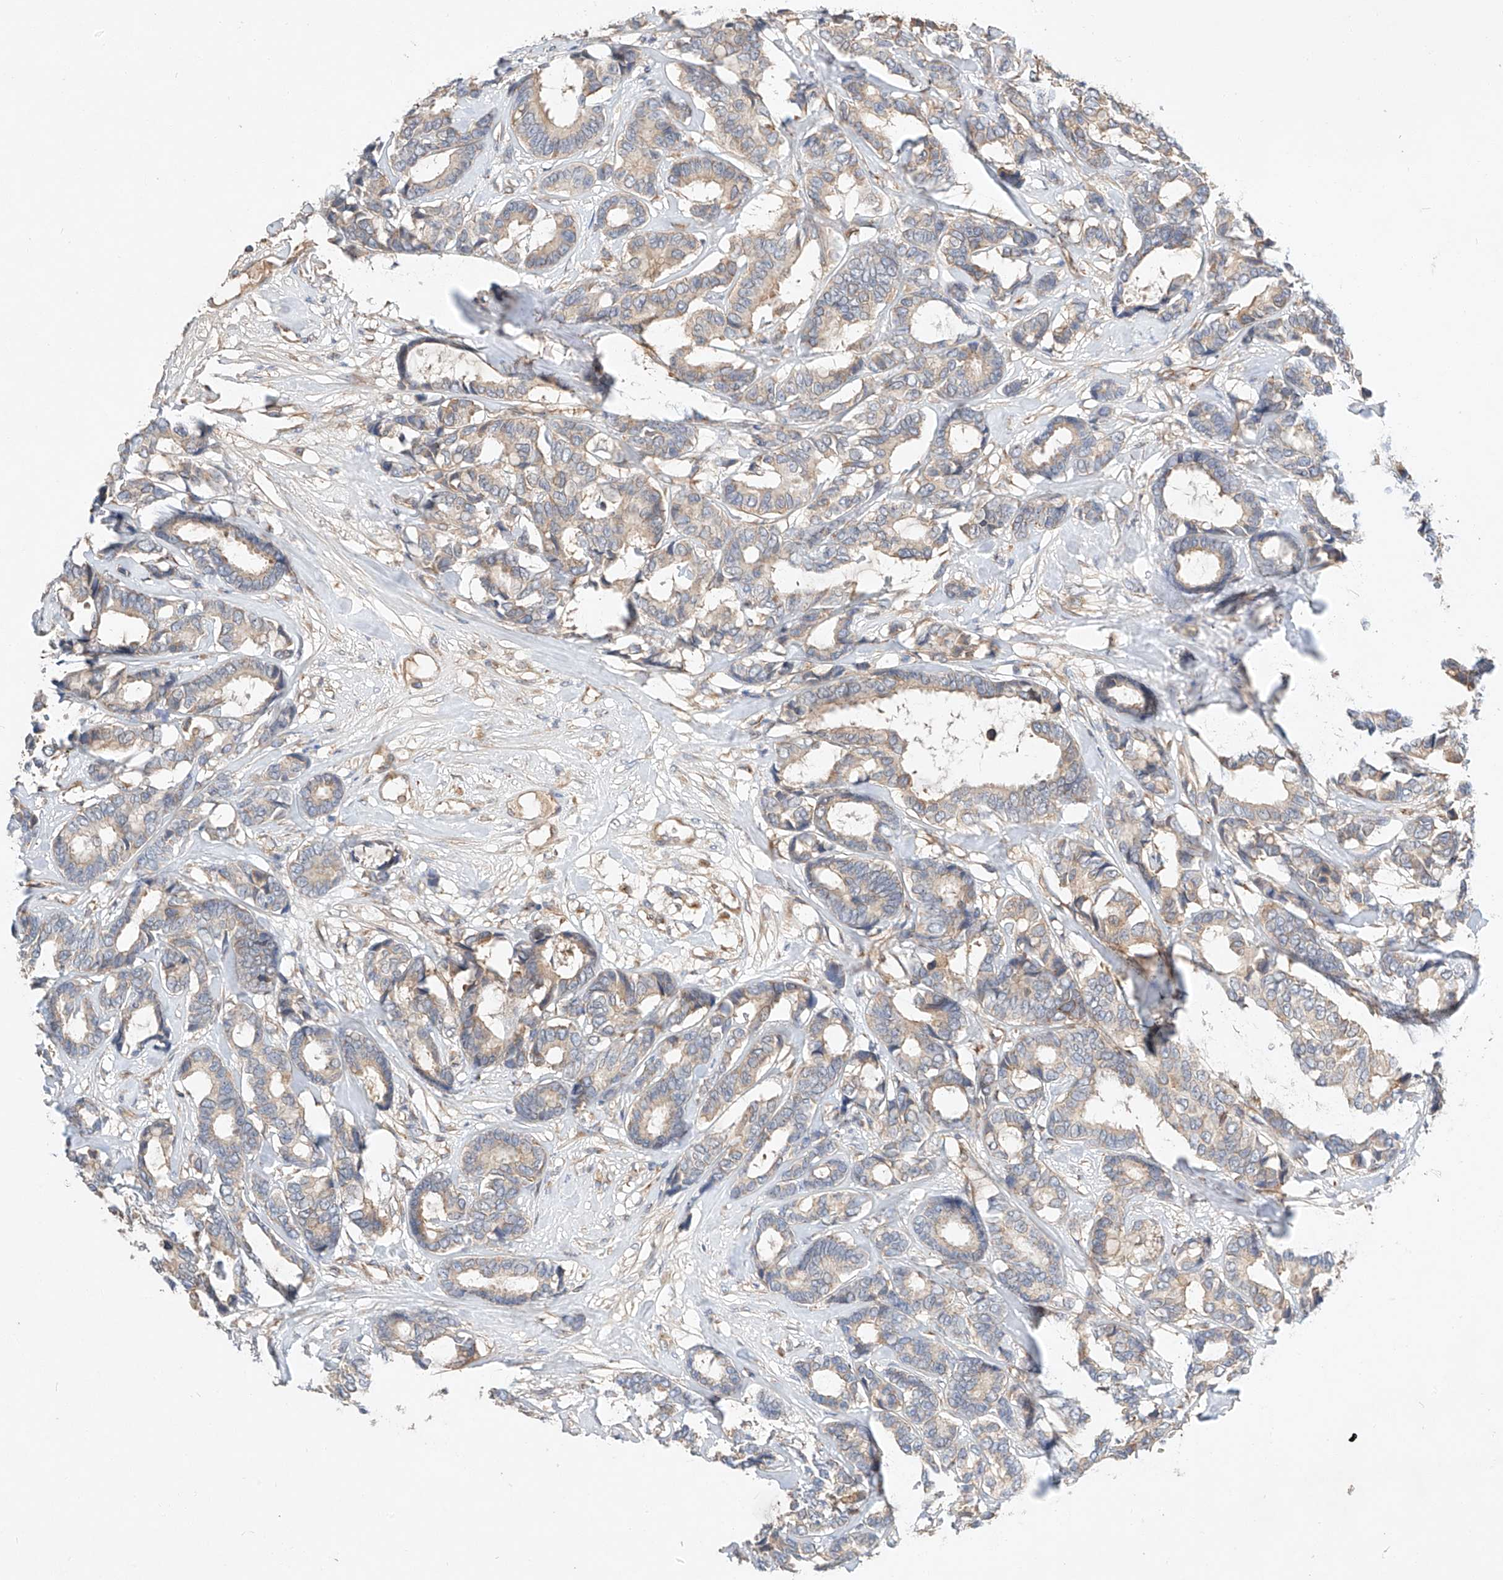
{"staining": {"intensity": "weak", "quantity": ">75%", "location": "cytoplasmic/membranous"}, "tissue": "breast cancer", "cell_type": "Tumor cells", "image_type": "cancer", "snomed": [{"axis": "morphology", "description": "Duct carcinoma"}, {"axis": "topography", "description": "Breast"}], "caption": "Immunohistochemistry (IHC) (DAB (3,3'-diaminobenzidine)) staining of intraductal carcinoma (breast) demonstrates weak cytoplasmic/membranous protein expression in about >75% of tumor cells.", "gene": "RUSC1", "patient": {"sex": "female", "age": 87}}